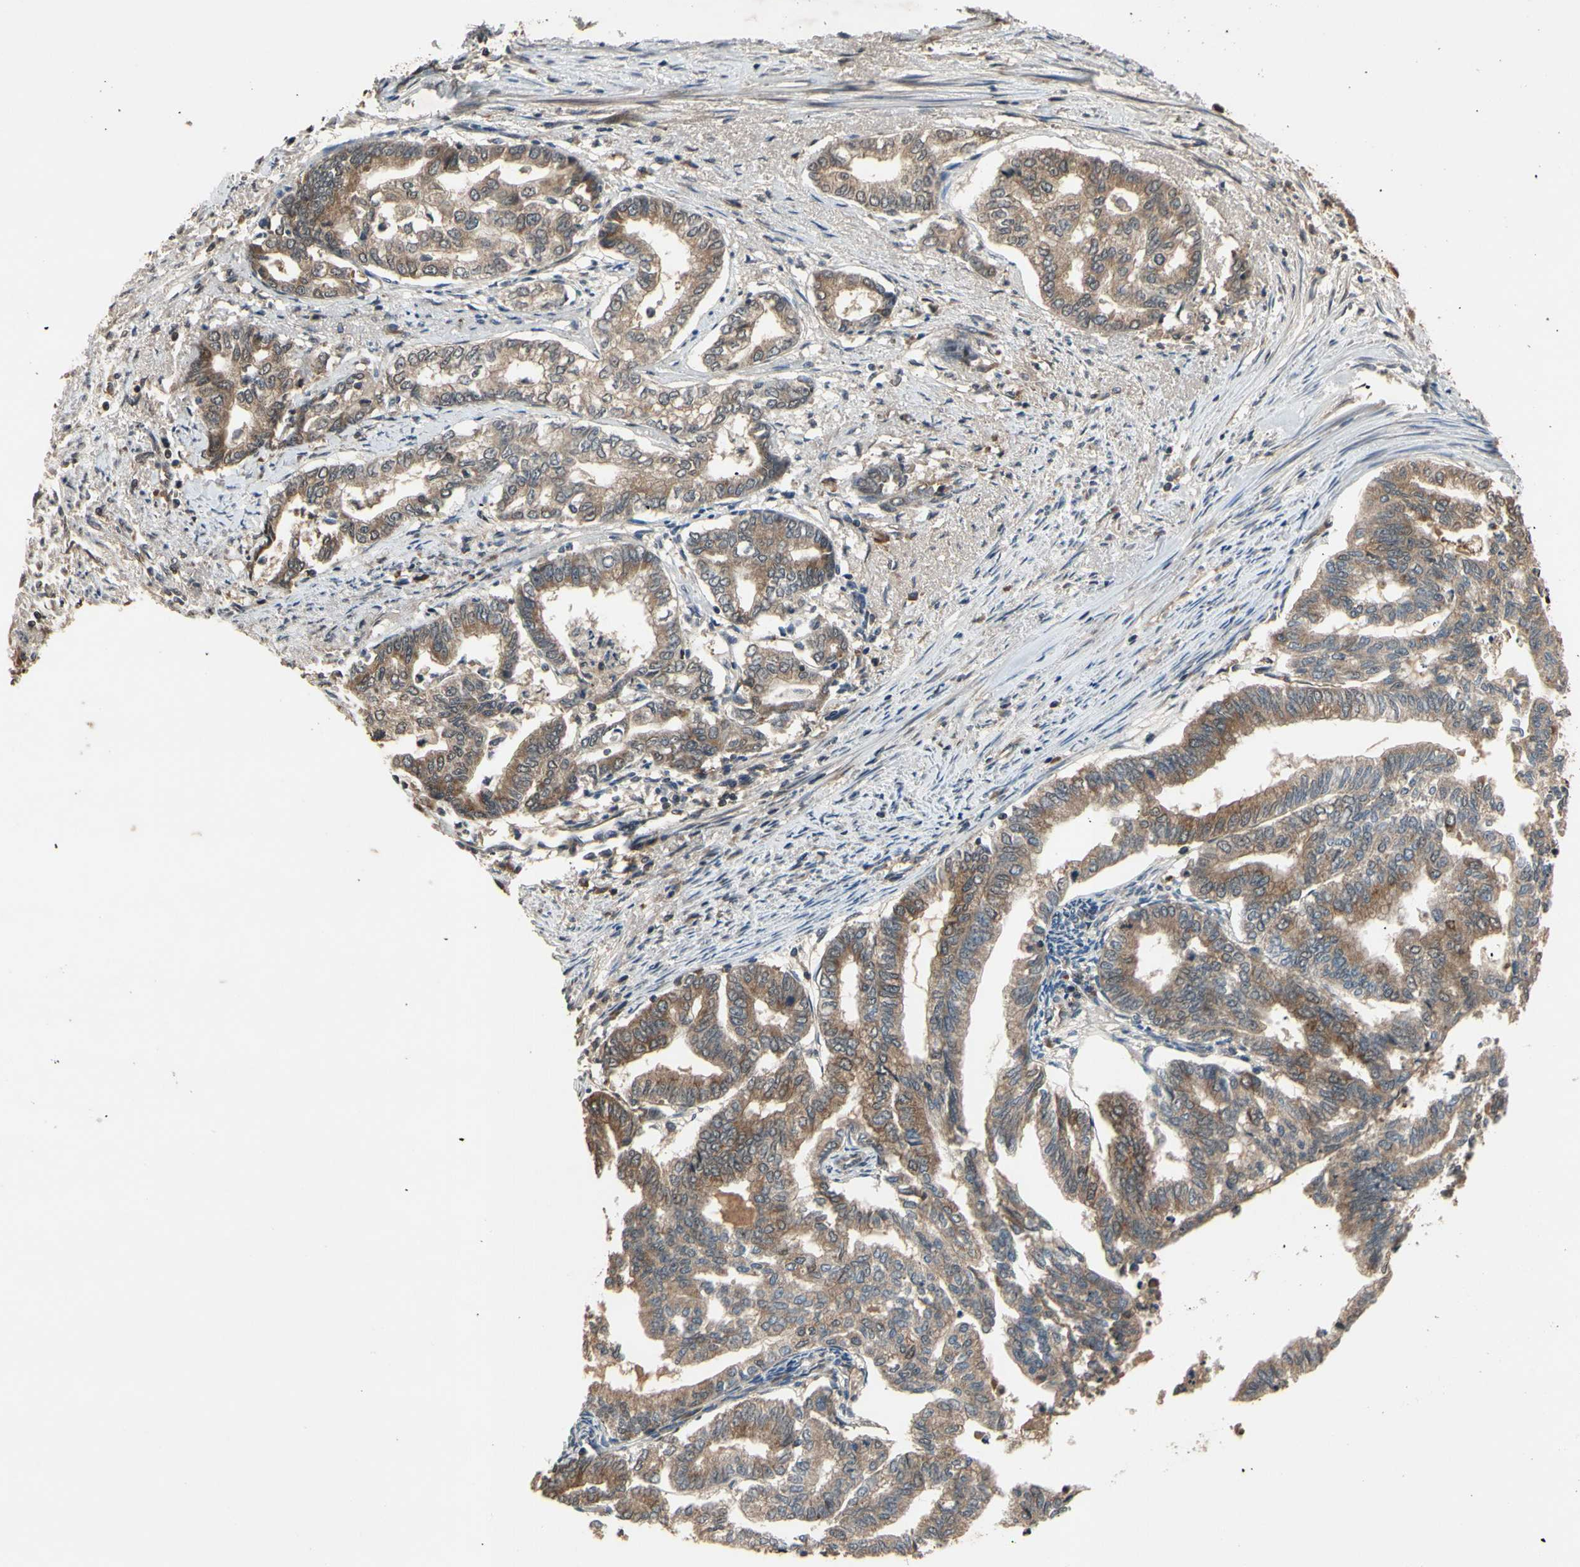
{"staining": {"intensity": "moderate", "quantity": ">75%", "location": "cytoplasmic/membranous"}, "tissue": "endometrial cancer", "cell_type": "Tumor cells", "image_type": "cancer", "snomed": [{"axis": "morphology", "description": "Adenocarcinoma, NOS"}, {"axis": "topography", "description": "Endometrium"}], "caption": "Adenocarcinoma (endometrial) was stained to show a protein in brown. There is medium levels of moderate cytoplasmic/membranous expression in about >75% of tumor cells. (brown staining indicates protein expression, while blue staining denotes nuclei).", "gene": "TMEM230", "patient": {"sex": "female", "age": 79}}